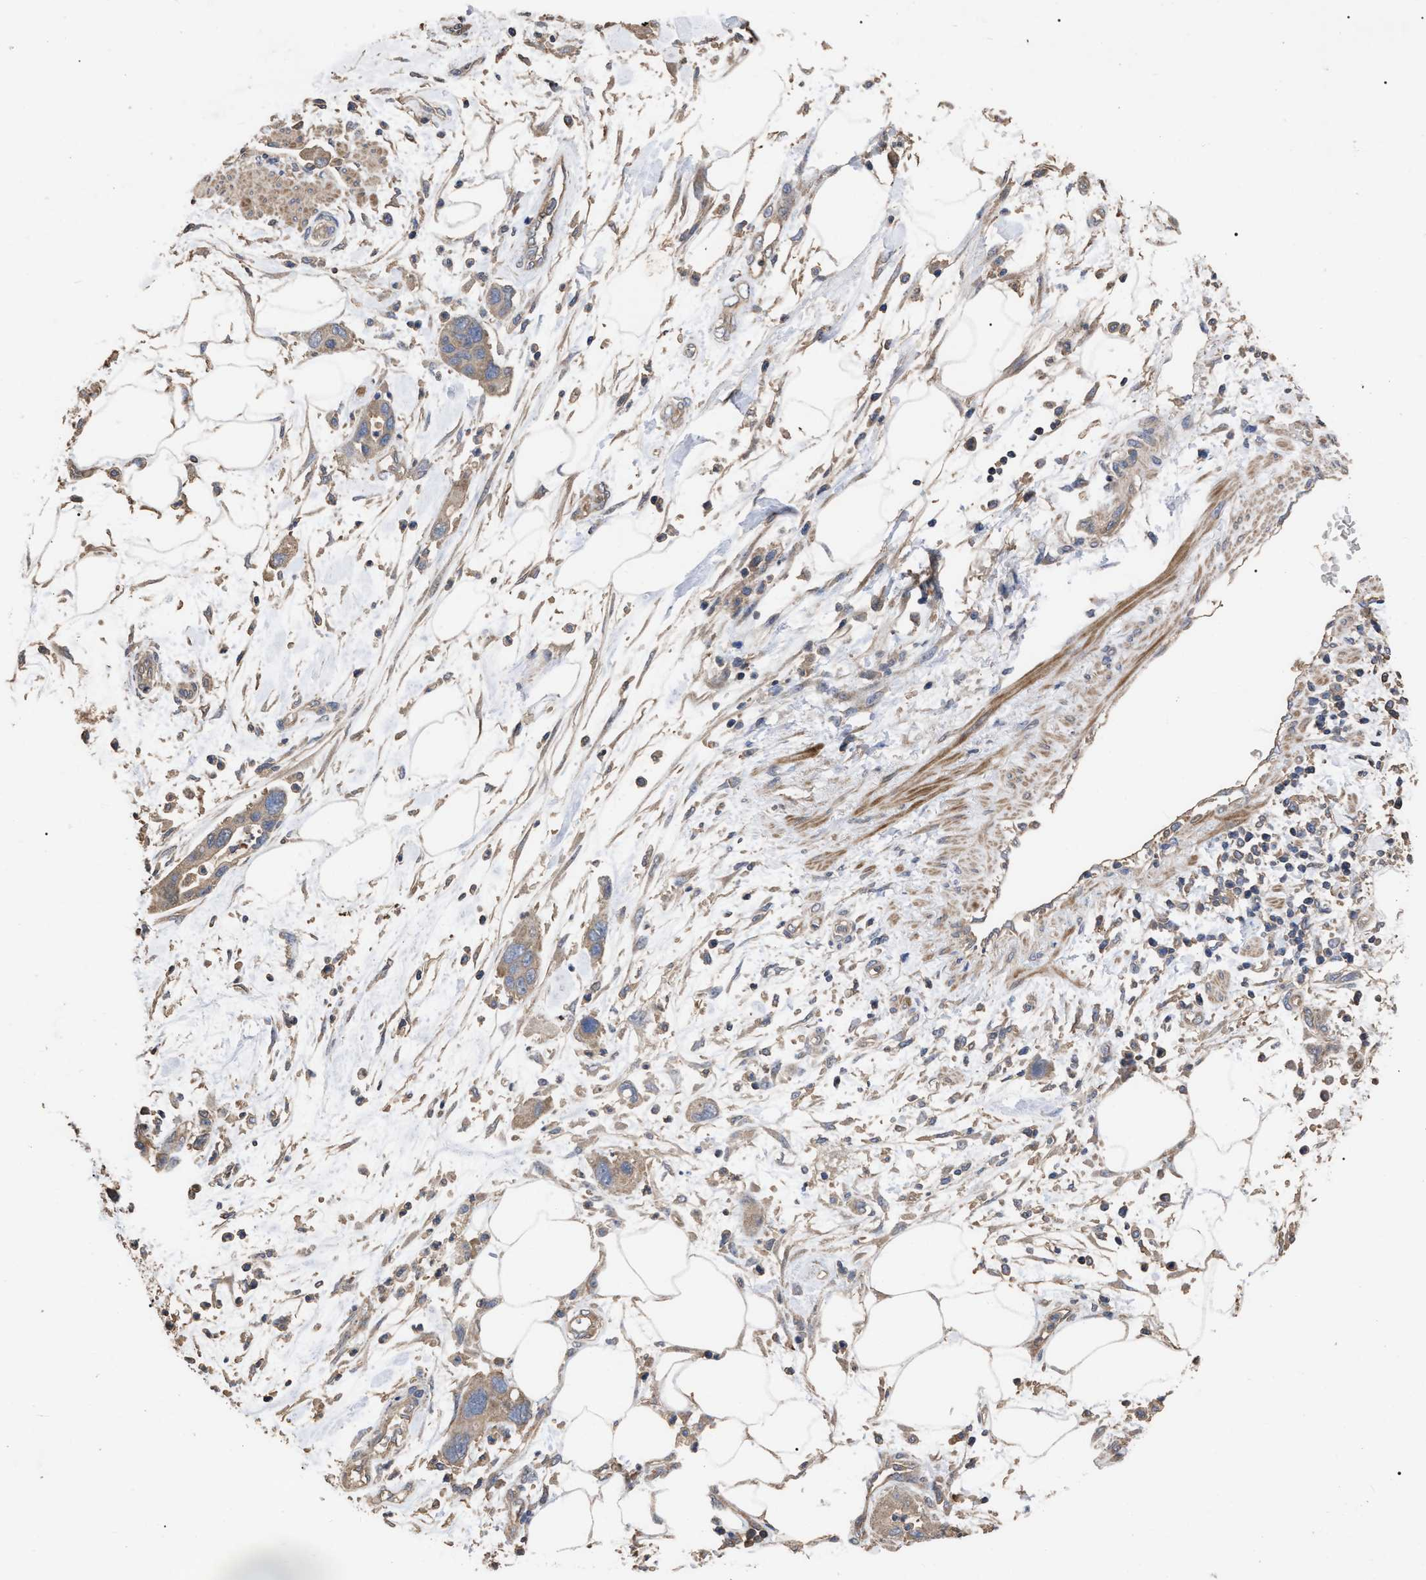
{"staining": {"intensity": "weak", "quantity": ">75%", "location": "cytoplasmic/membranous"}, "tissue": "pancreatic cancer", "cell_type": "Tumor cells", "image_type": "cancer", "snomed": [{"axis": "morphology", "description": "Normal tissue, NOS"}, {"axis": "morphology", "description": "Adenocarcinoma, NOS"}, {"axis": "topography", "description": "Pancreas"}], "caption": "Pancreatic adenocarcinoma stained for a protein (brown) exhibits weak cytoplasmic/membranous positive expression in approximately >75% of tumor cells.", "gene": "BTN2A1", "patient": {"sex": "female", "age": 71}}